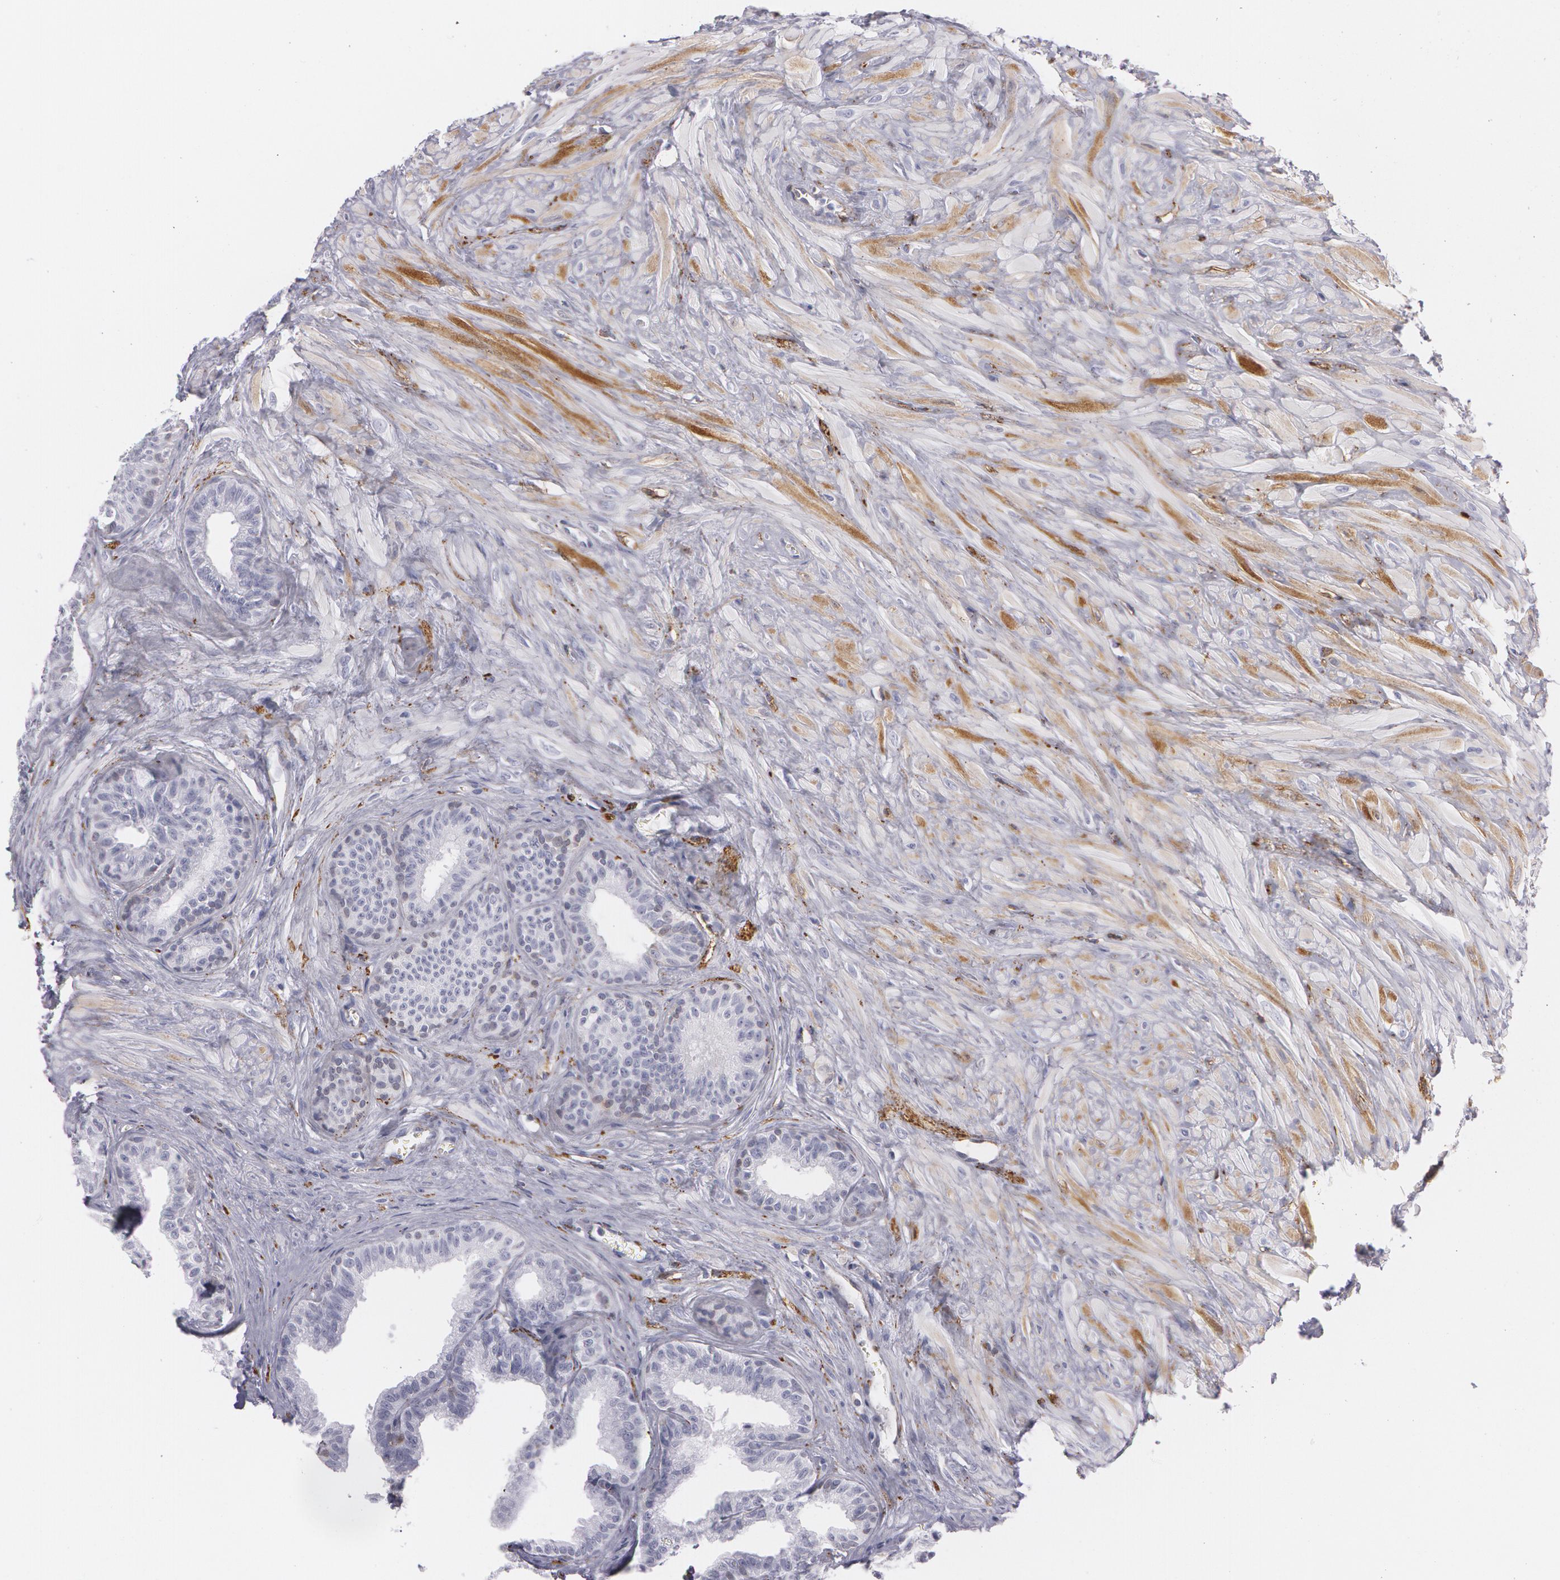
{"staining": {"intensity": "negative", "quantity": "none", "location": "none"}, "tissue": "seminal vesicle", "cell_type": "Glandular cells", "image_type": "normal", "snomed": [{"axis": "morphology", "description": "Normal tissue, NOS"}, {"axis": "topography", "description": "Seminal veicle"}], "caption": "DAB immunohistochemical staining of normal seminal vesicle displays no significant staining in glandular cells.", "gene": "SNCG", "patient": {"sex": "male", "age": 26}}